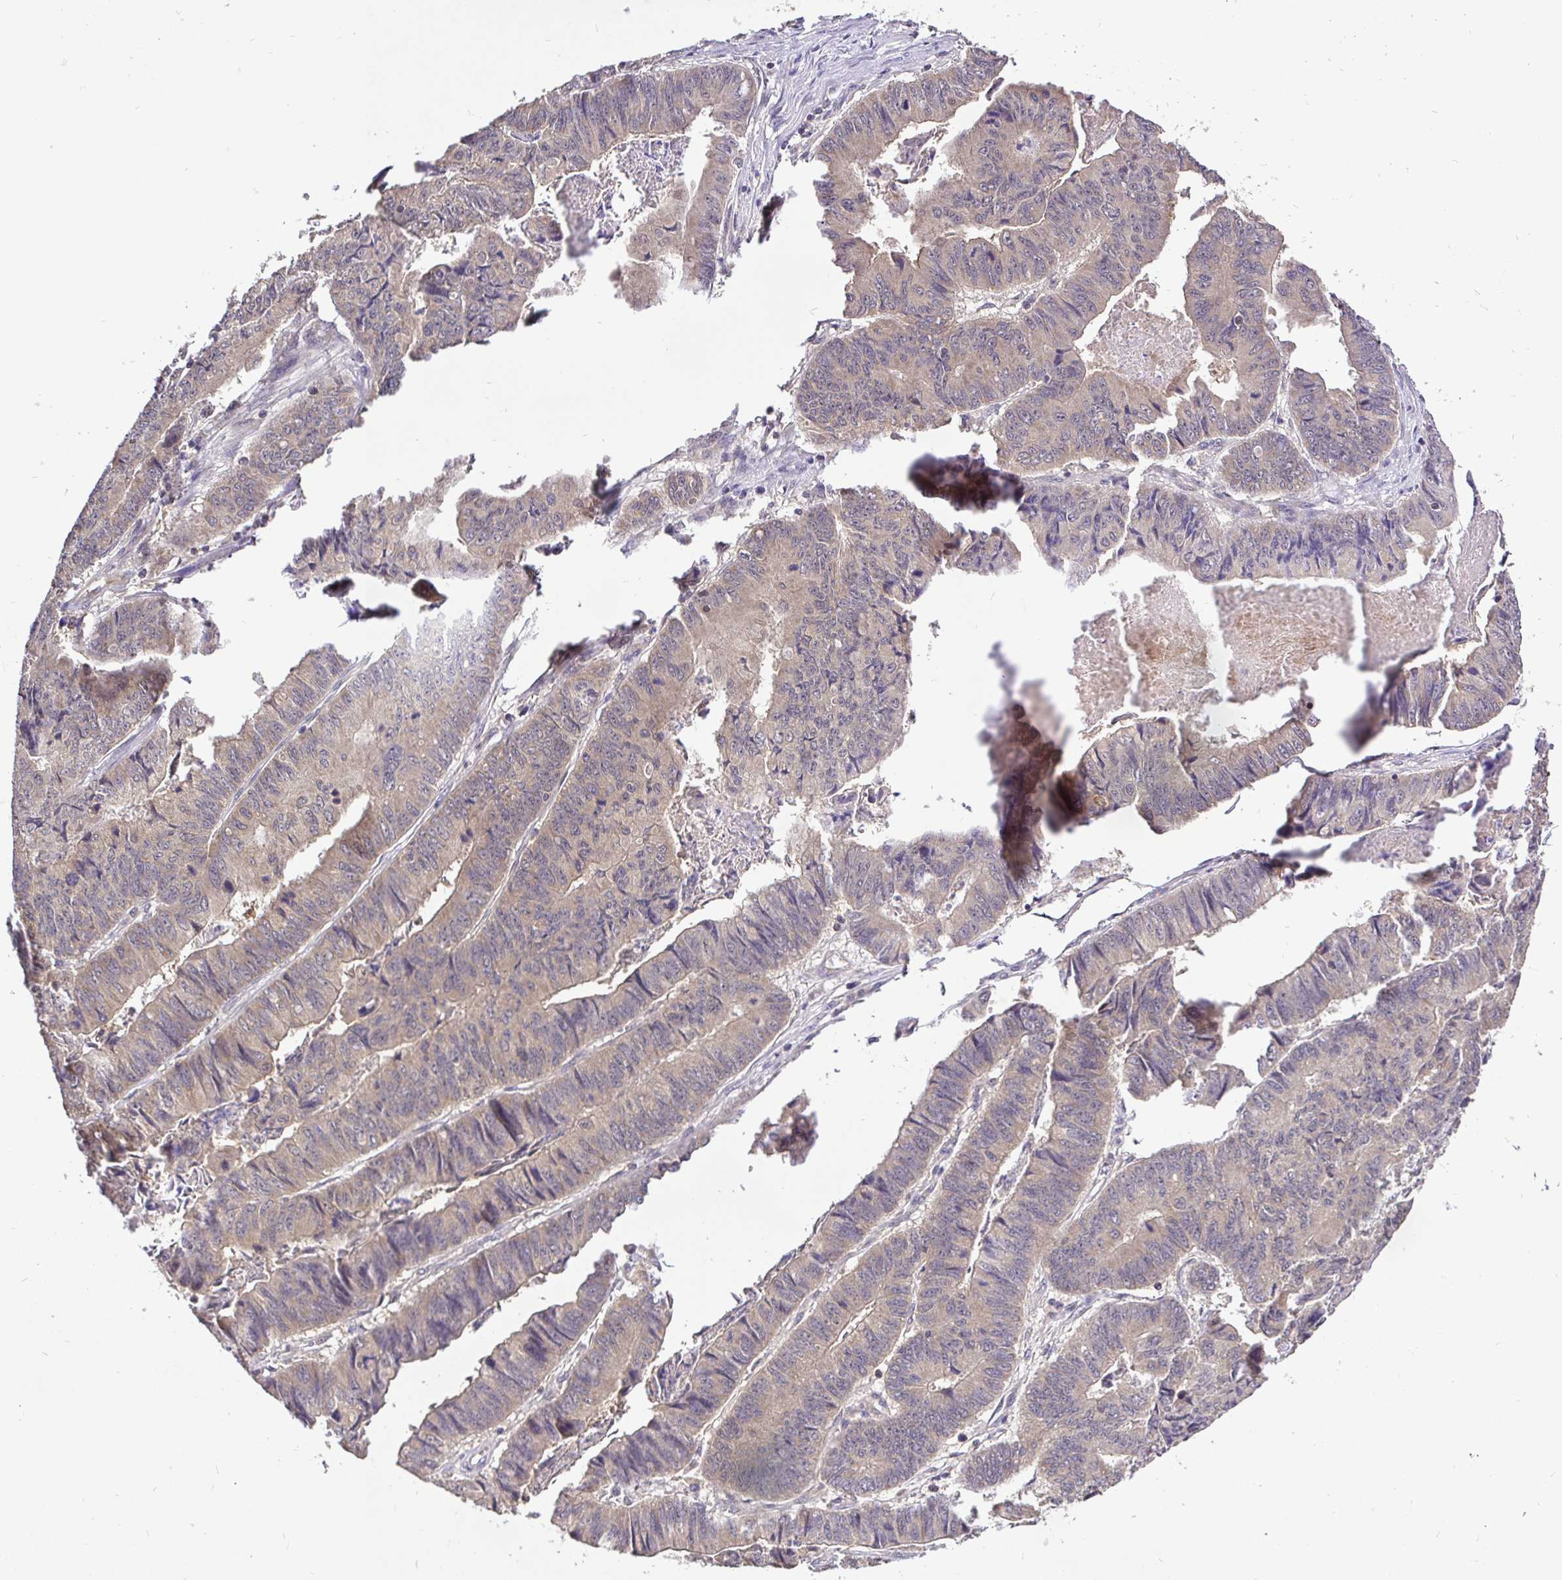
{"staining": {"intensity": "weak", "quantity": "25%-75%", "location": "cytoplasmic/membranous"}, "tissue": "stomach cancer", "cell_type": "Tumor cells", "image_type": "cancer", "snomed": [{"axis": "morphology", "description": "Adenocarcinoma, NOS"}, {"axis": "topography", "description": "Stomach, lower"}], "caption": "Weak cytoplasmic/membranous expression for a protein is seen in about 25%-75% of tumor cells of stomach cancer (adenocarcinoma) using IHC.", "gene": "UBE2M", "patient": {"sex": "male", "age": 77}}